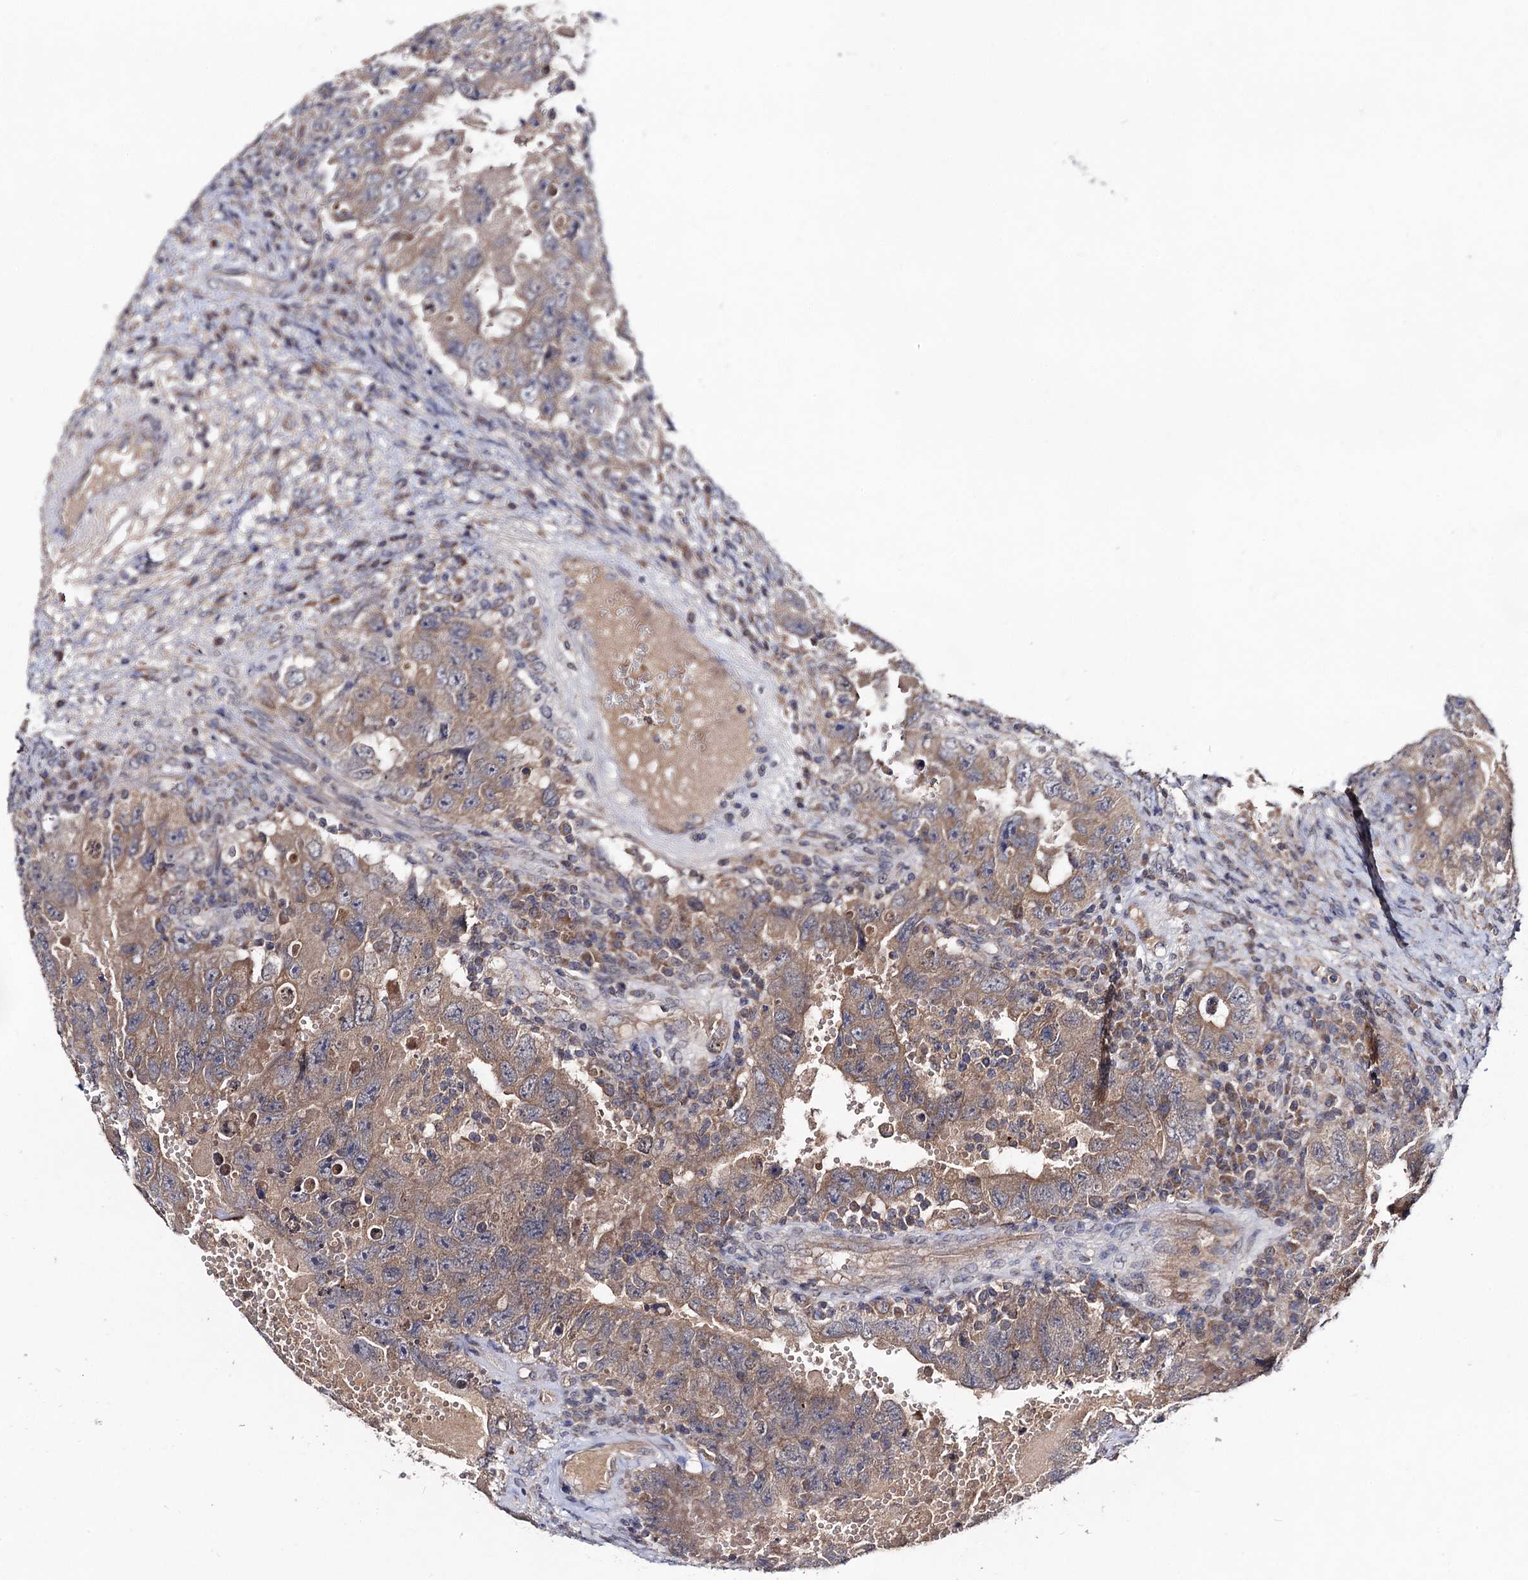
{"staining": {"intensity": "moderate", "quantity": ">75%", "location": "cytoplasmic/membranous"}, "tissue": "testis cancer", "cell_type": "Tumor cells", "image_type": "cancer", "snomed": [{"axis": "morphology", "description": "Carcinoma, Embryonal, NOS"}, {"axis": "topography", "description": "Testis"}], "caption": "Immunohistochemical staining of human testis cancer demonstrates medium levels of moderate cytoplasmic/membranous staining in approximately >75% of tumor cells. (brown staining indicates protein expression, while blue staining denotes nuclei).", "gene": "VPS37D", "patient": {"sex": "male", "age": 26}}